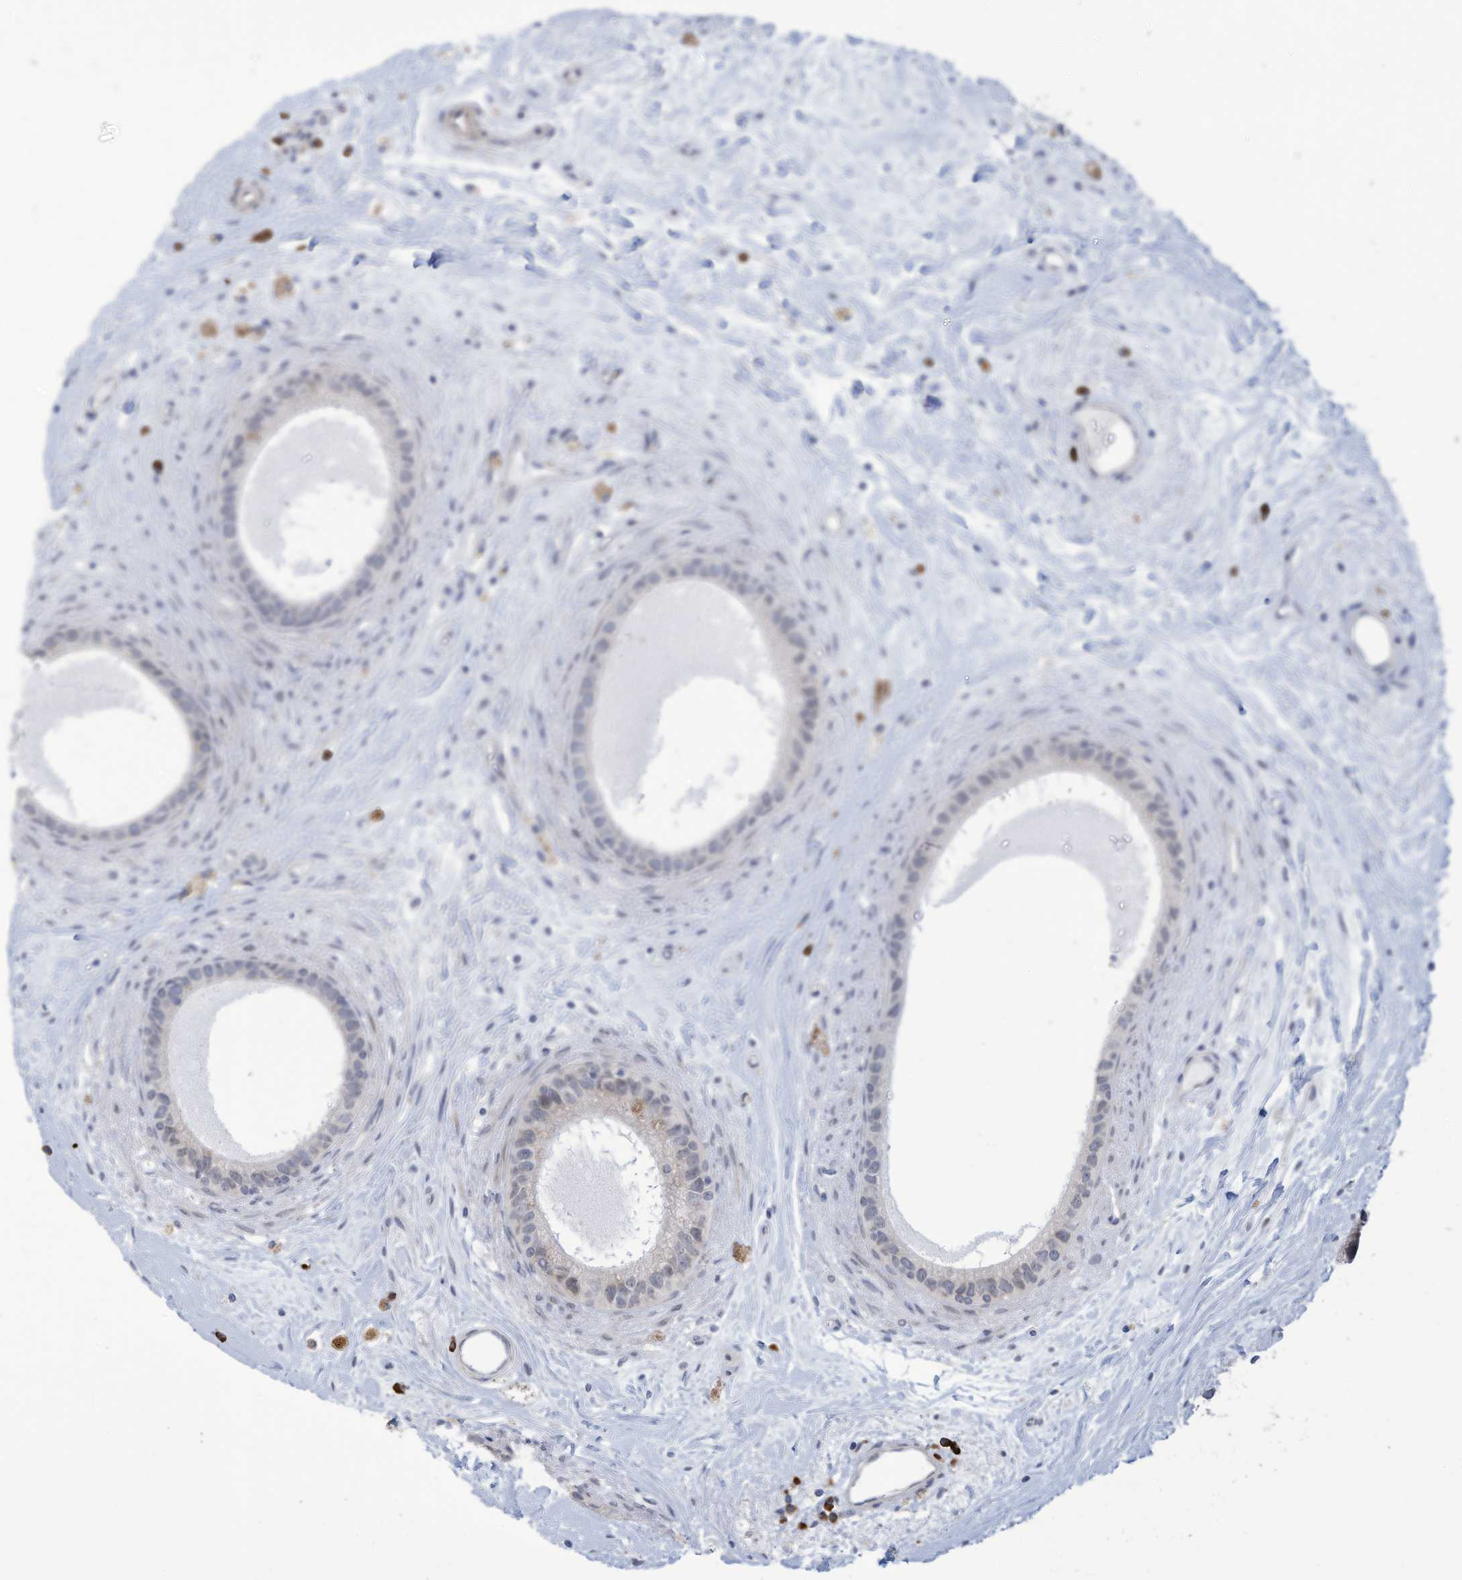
{"staining": {"intensity": "negative", "quantity": "none", "location": "none"}, "tissue": "epididymis", "cell_type": "Glandular cells", "image_type": "normal", "snomed": [{"axis": "morphology", "description": "Normal tissue, NOS"}, {"axis": "topography", "description": "Epididymis"}], "caption": "The photomicrograph displays no staining of glandular cells in unremarkable epididymis. (Stains: DAB (3,3'-diaminobenzidine) immunohistochemistry (IHC) with hematoxylin counter stain, Microscopy: brightfield microscopy at high magnification).", "gene": "ZNF292", "patient": {"sex": "male", "age": 80}}